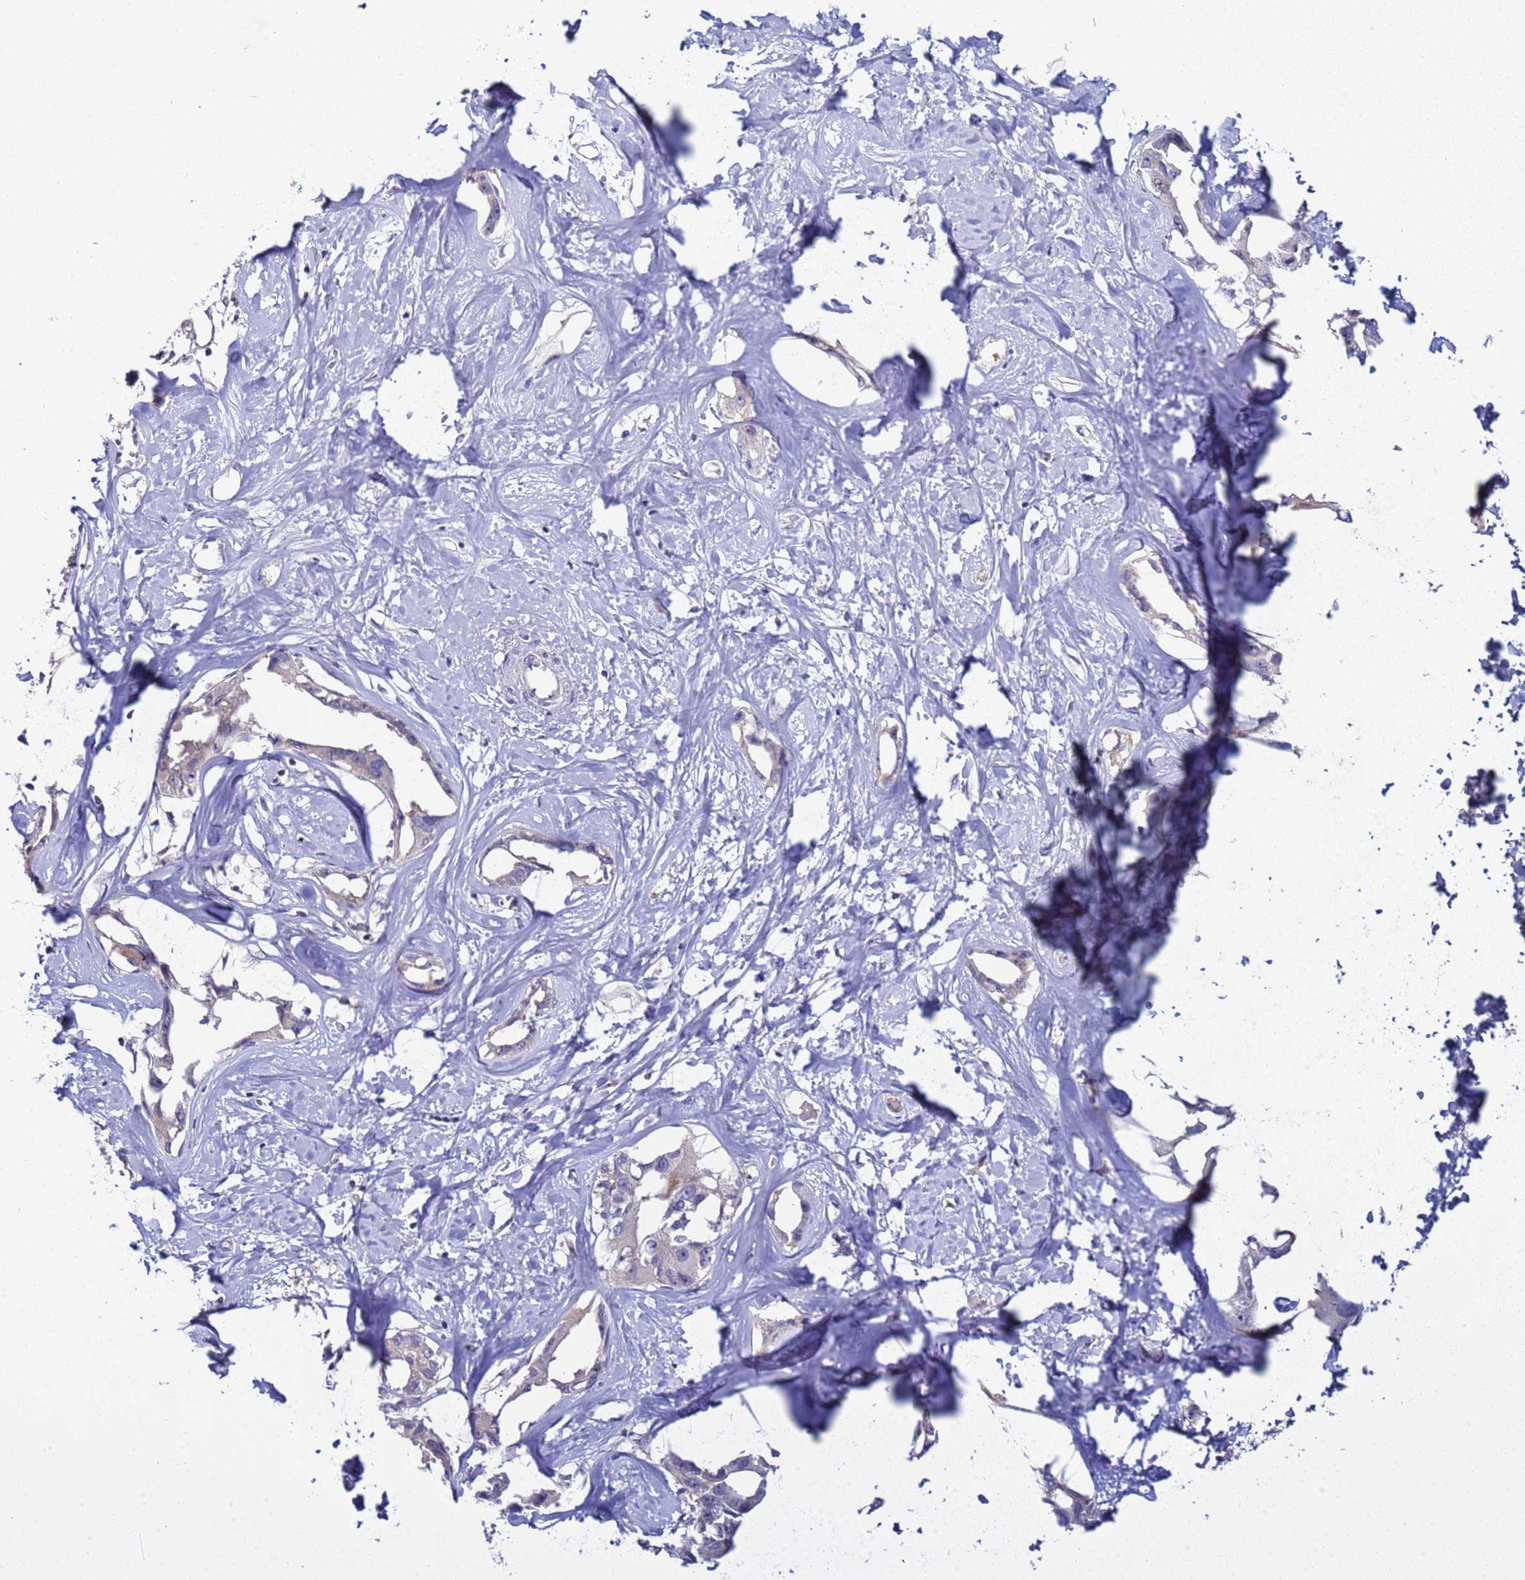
{"staining": {"intensity": "negative", "quantity": "none", "location": "none"}, "tissue": "liver cancer", "cell_type": "Tumor cells", "image_type": "cancer", "snomed": [{"axis": "morphology", "description": "Cholangiocarcinoma"}, {"axis": "topography", "description": "Liver"}], "caption": "Photomicrograph shows no significant protein positivity in tumor cells of liver cancer (cholangiocarcinoma). The staining was performed using DAB to visualize the protein expression in brown, while the nuclei were stained in blue with hematoxylin (Magnification: 20x).", "gene": "ELMOD2", "patient": {"sex": "male", "age": 59}}